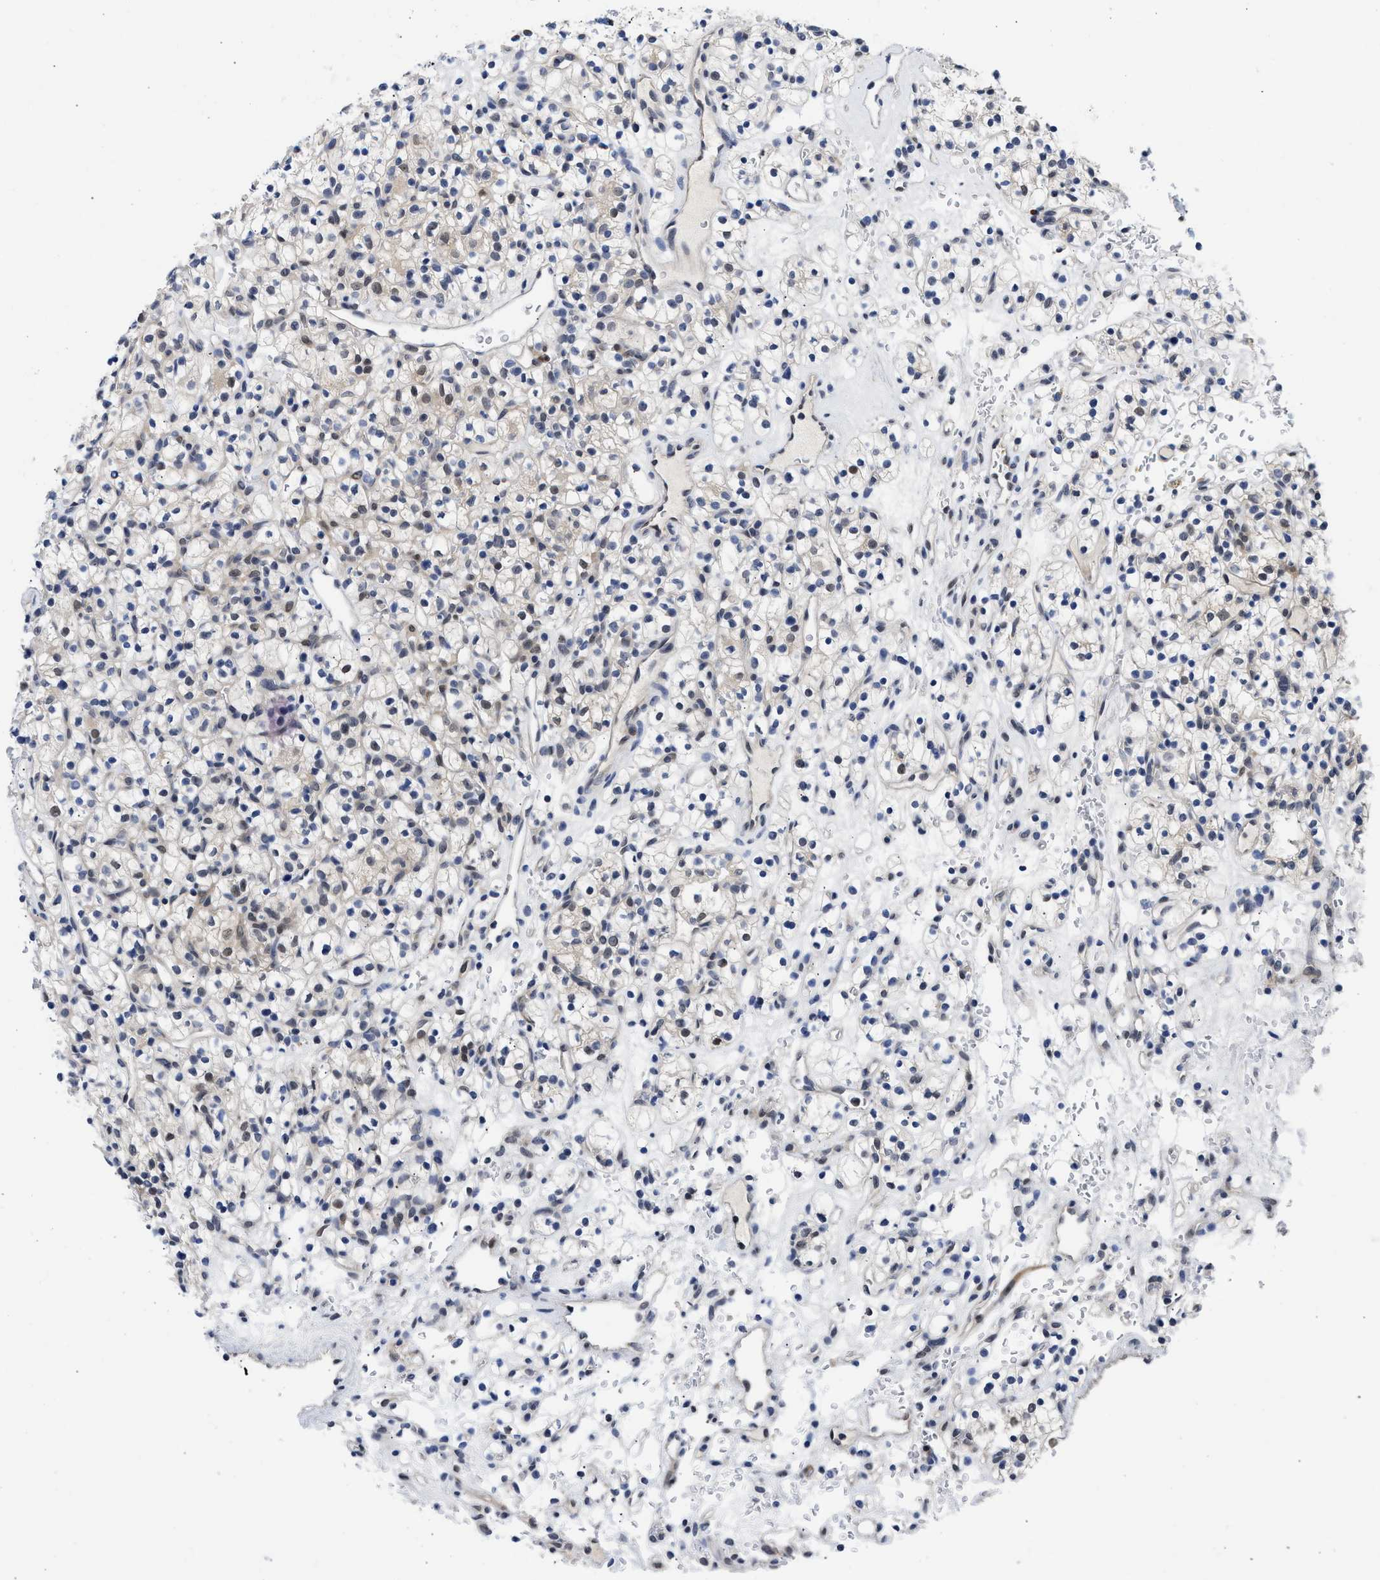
{"staining": {"intensity": "moderate", "quantity": "<25%", "location": "nuclear"}, "tissue": "renal cancer", "cell_type": "Tumor cells", "image_type": "cancer", "snomed": [{"axis": "morphology", "description": "Adenocarcinoma, NOS"}, {"axis": "topography", "description": "Kidney"}], "caption": "Renal adenocarcinoma was stained to show a protein in brown. There is low levels of moderate nuclear expression in approximately <25% of tumor cells.", "gene": "XPO5", "patient": {"sex": "female", "age": 57}}